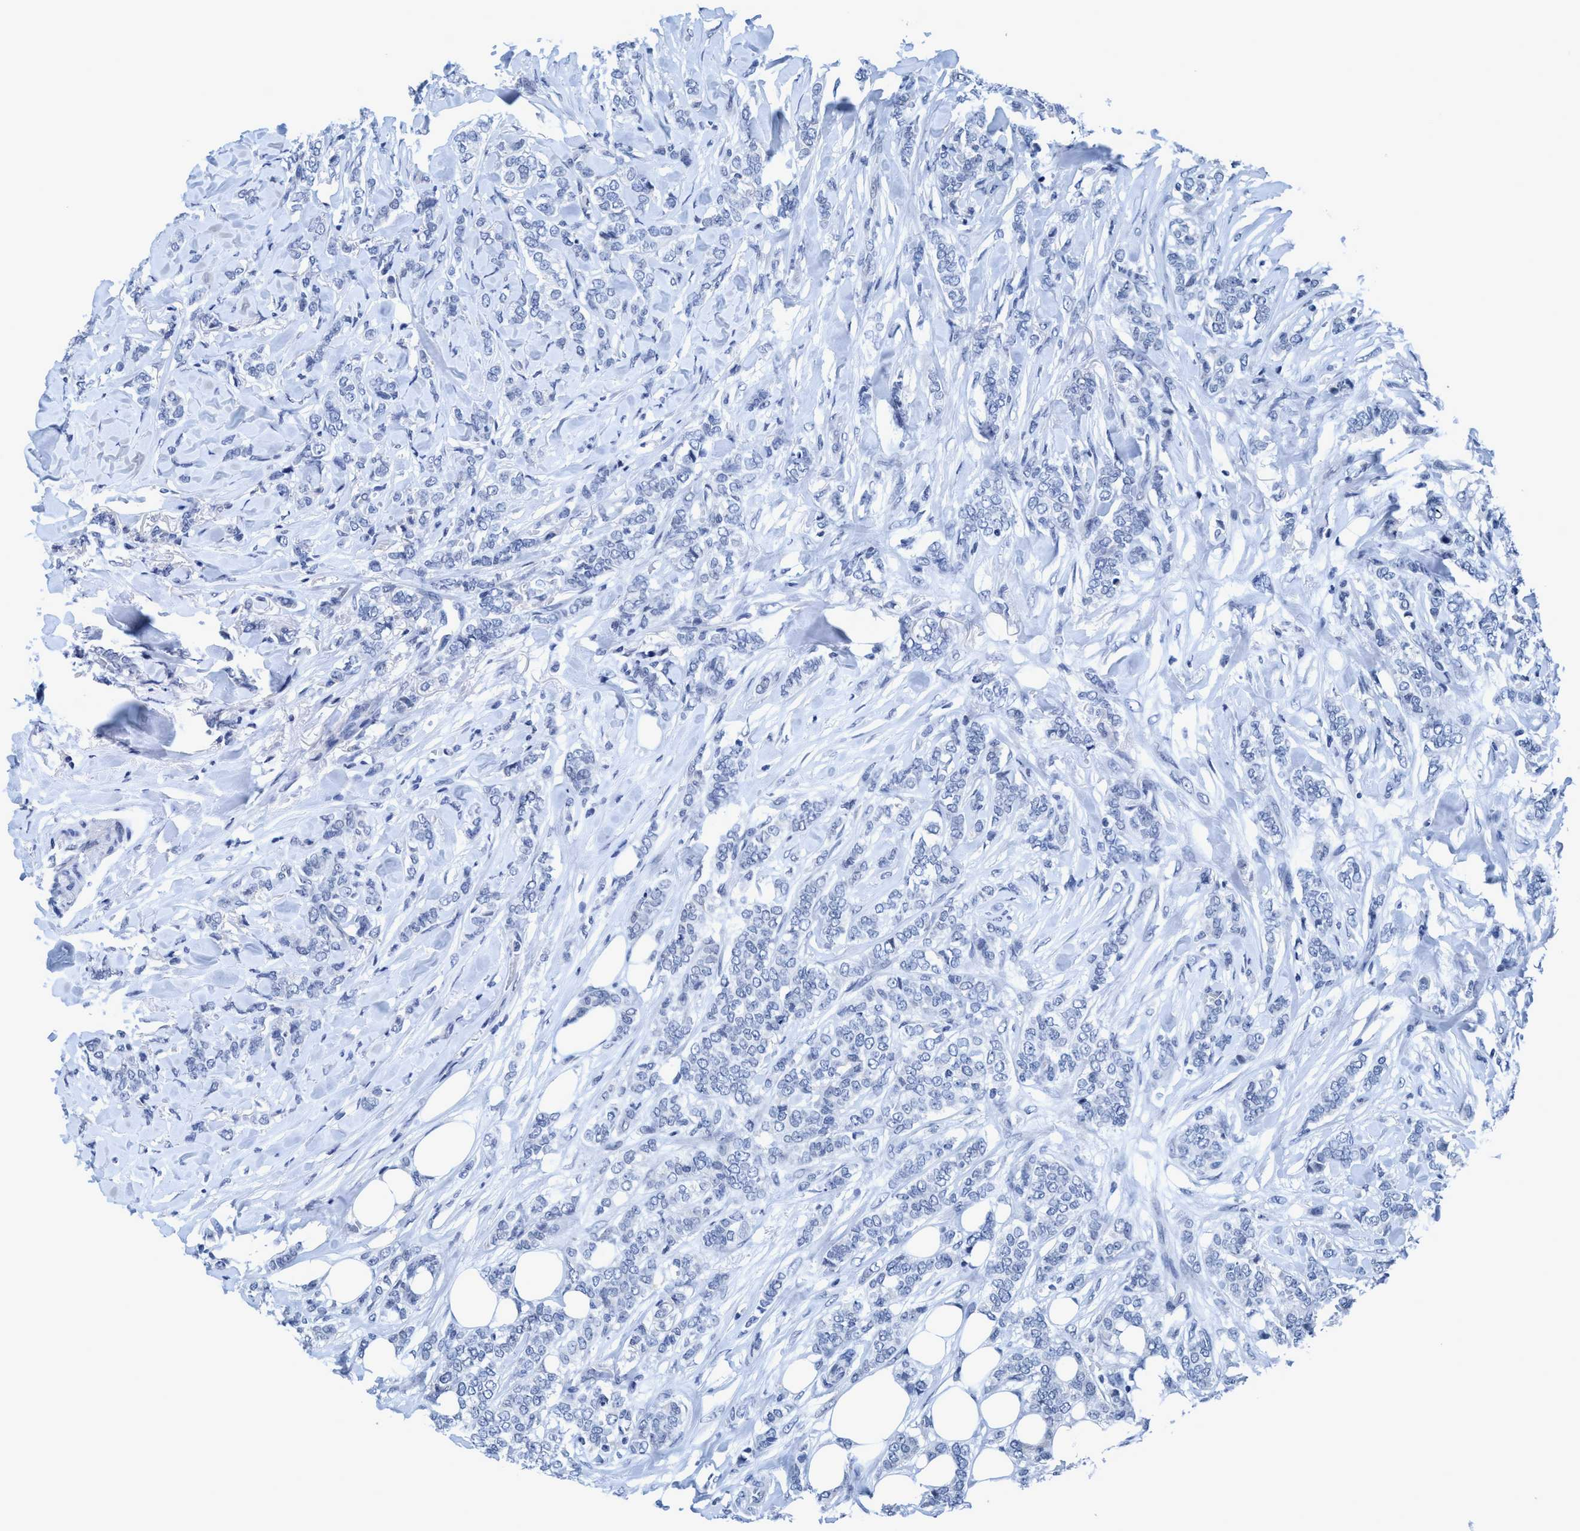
{"staining": {"intensity": "negative", "quantity": "none", "location": "none"}, "tissue": "breast cancer", "cell_type": "Tumor cells", "image_type": "cancer", "snomed": [{"axis": "morphology", "description": "Lobular carcinoma"}, {"axis": "topography", "description": "Skin"}, {"axis": "topography", "description": "Breast"}], "caption": "Human breast cancer (lobular carcinoma) stained for a protein using immunohistochemistry reveals no expression in tumor cells.", "gene": "DNAI1", "patient": {"sex": "female", "age": 46}}